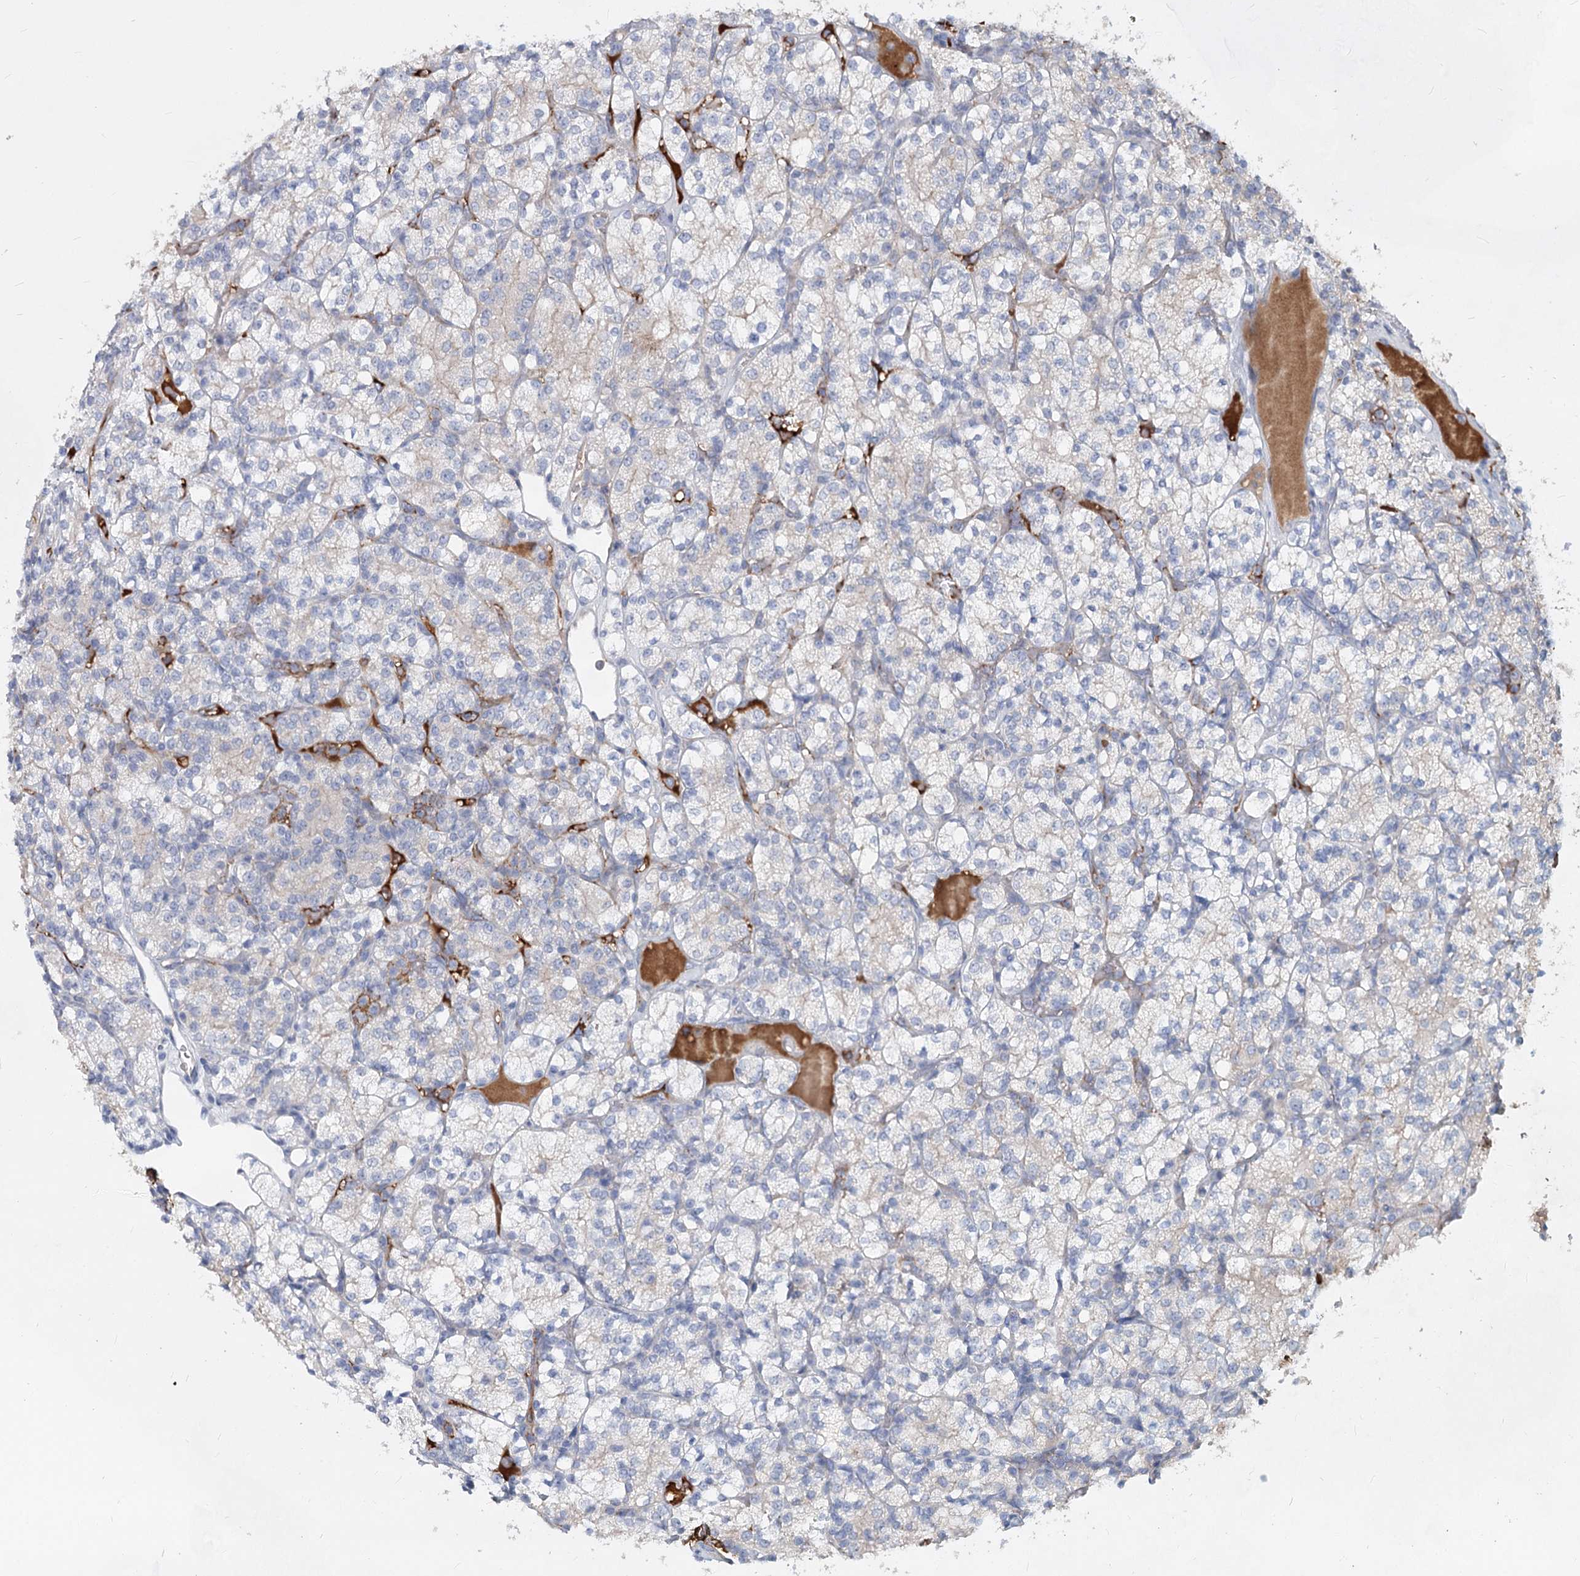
{"staining": {"intensity": "negative", "quantity": "none", "location": "none"}, "tissue": "renal cancer", "cell_type": "Tumor cells", "image_type": "cancer", "snomed": [{"axis": "morphology", "description": "Adenocarcinoma, NOS"}, {"axis": "topography", "description": "Kidney"}], "caption": "High magnification brightfield microscopy of renal cancer stained with DAB (3,3'-diaminobenzidine) (brown) and counterstained with hematoxylin (blue): tumor cells show no significant staining.", "gene": "TASOR2", "patient": {"sex": "male", "age": 77}}